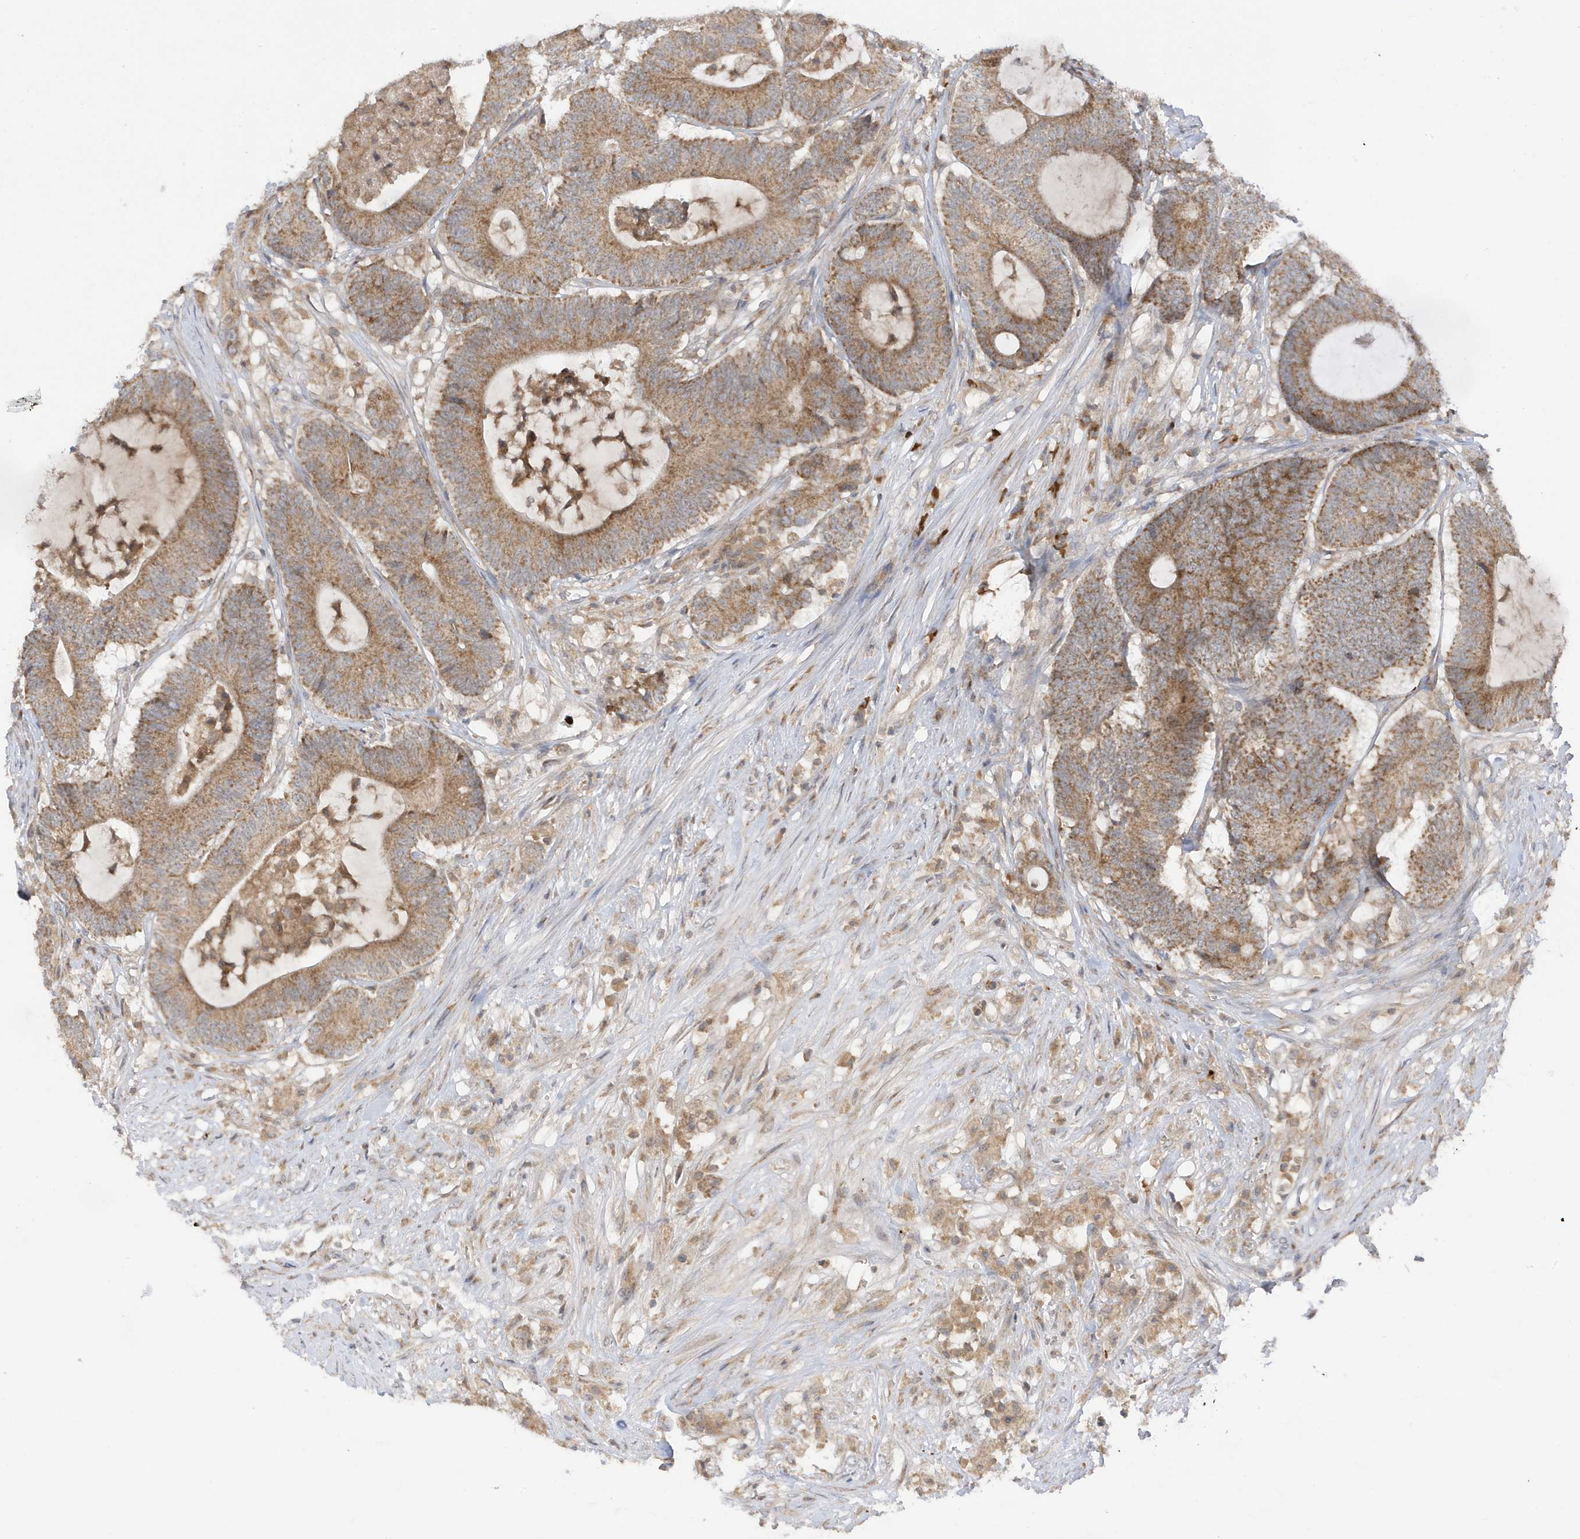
{"staining": {"intensity": "moderate", "quantity": ">75%", "location": "cytoplasmic/membranous"}, "tissue": "colorectal cancer", "cell_type": "Tumor cells", "image_type": "cancer", "snomed": [{"axis": "morphology", "description": "Adenocarcinoma, NOS"}, {"axis": "topography", "description": "Colon"}], "caption": "Protein expression analysis of human colorectal adenocarcinoma reveals moderate cytoplasmic/membranous staining in approximately >75% of tumor cells.", "gene": "NPPC", "patient": {"sex": "female", "age": 84}}